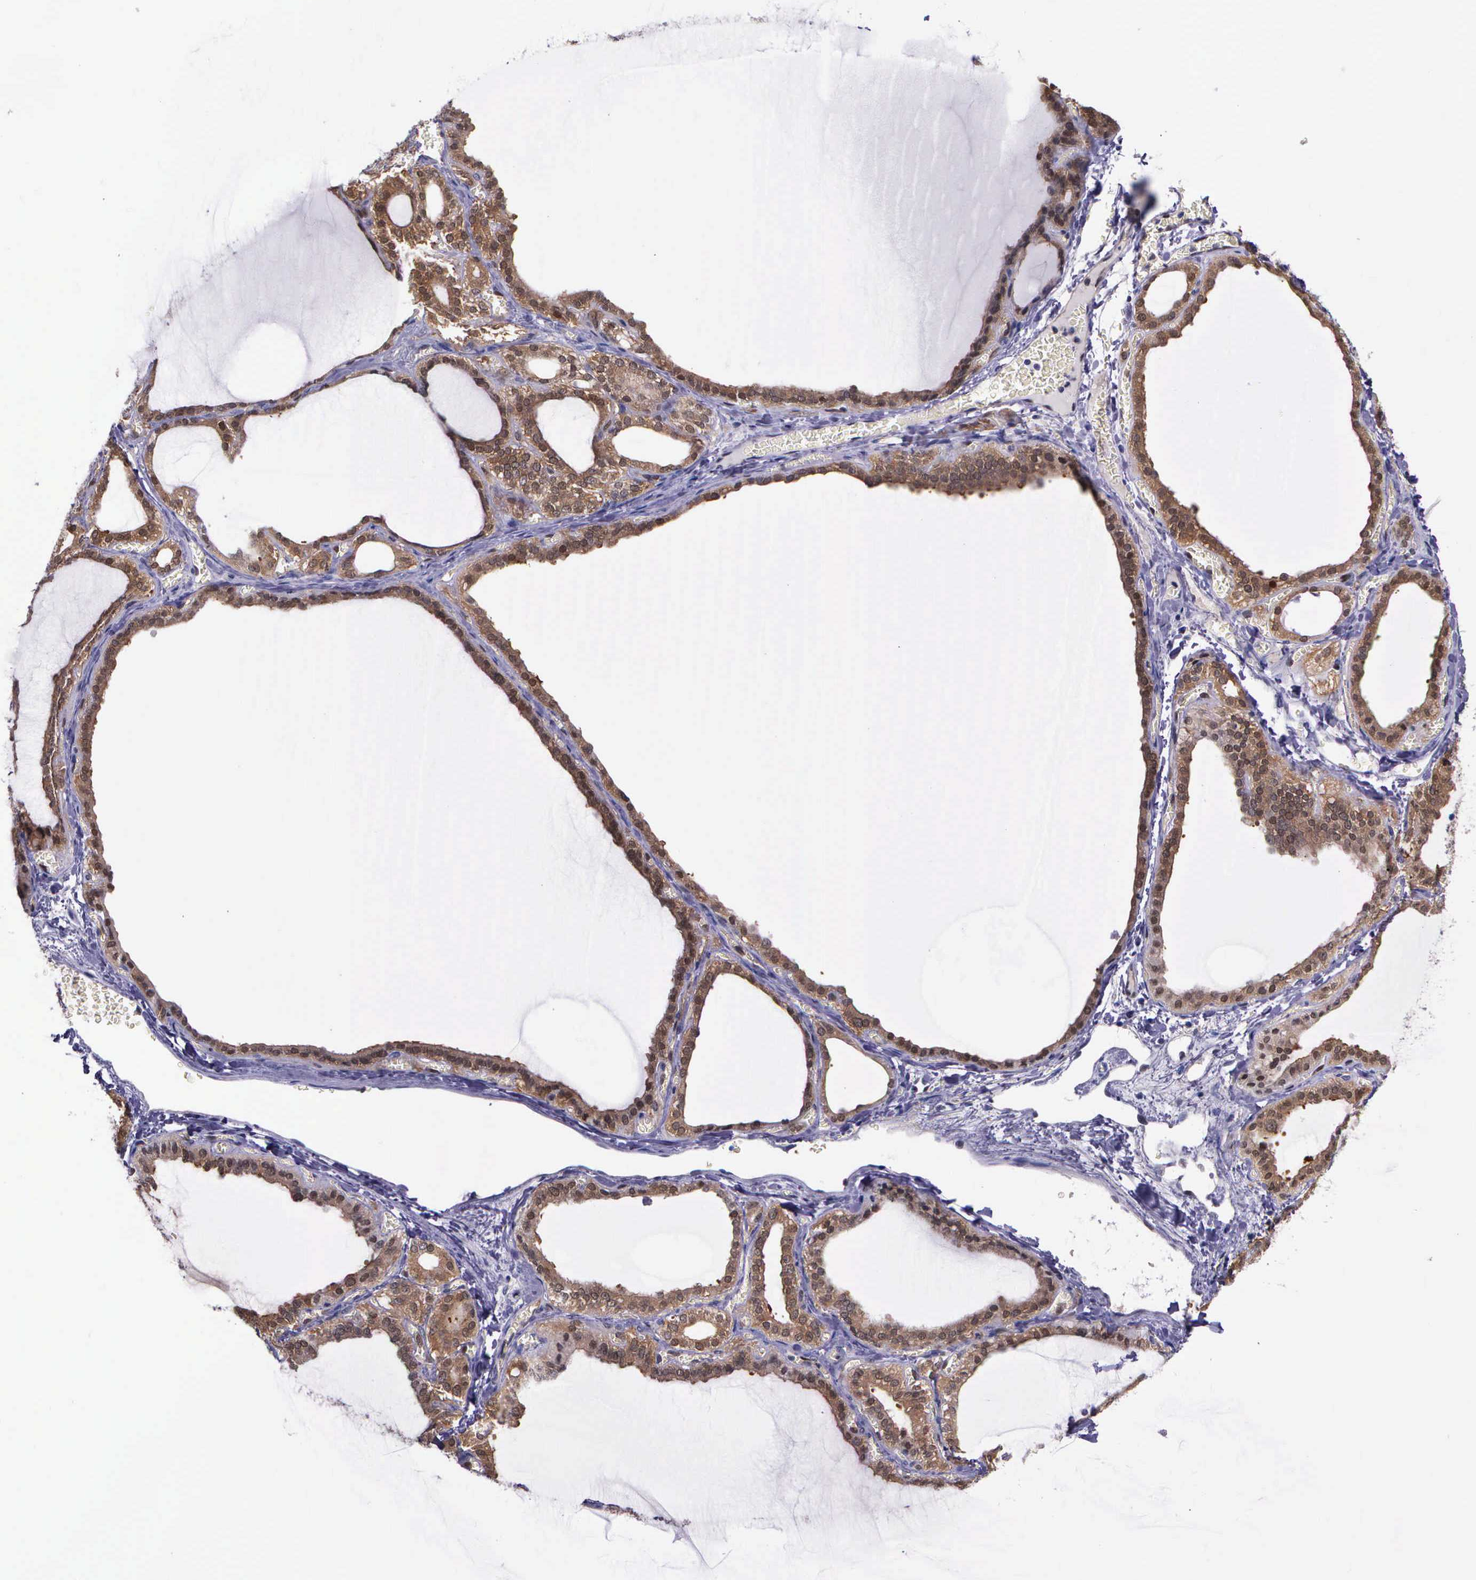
{"staining": {"intensity": "strong", "quantity": ">75%", "location": "cytoplasmic/membranous,nuclear"}, "tissue": "thyroid gland", "cell_type": "Glandular cells", "image_type": "normal", "snomed": [{"axis": "morphology", "description": "Normal tissue, NOS"}, {"axis": "topography", "description": "Thyroid gland"}], "caption": "A brown stain shows strong cytoplasmic/membranous,nuclear positivity of a protein in glandular cells of unremarkable thyroid gland. Nuclei are stained in blue.", "gene": "GMPR2", "patient": {"sex": "female", "age": 55}}